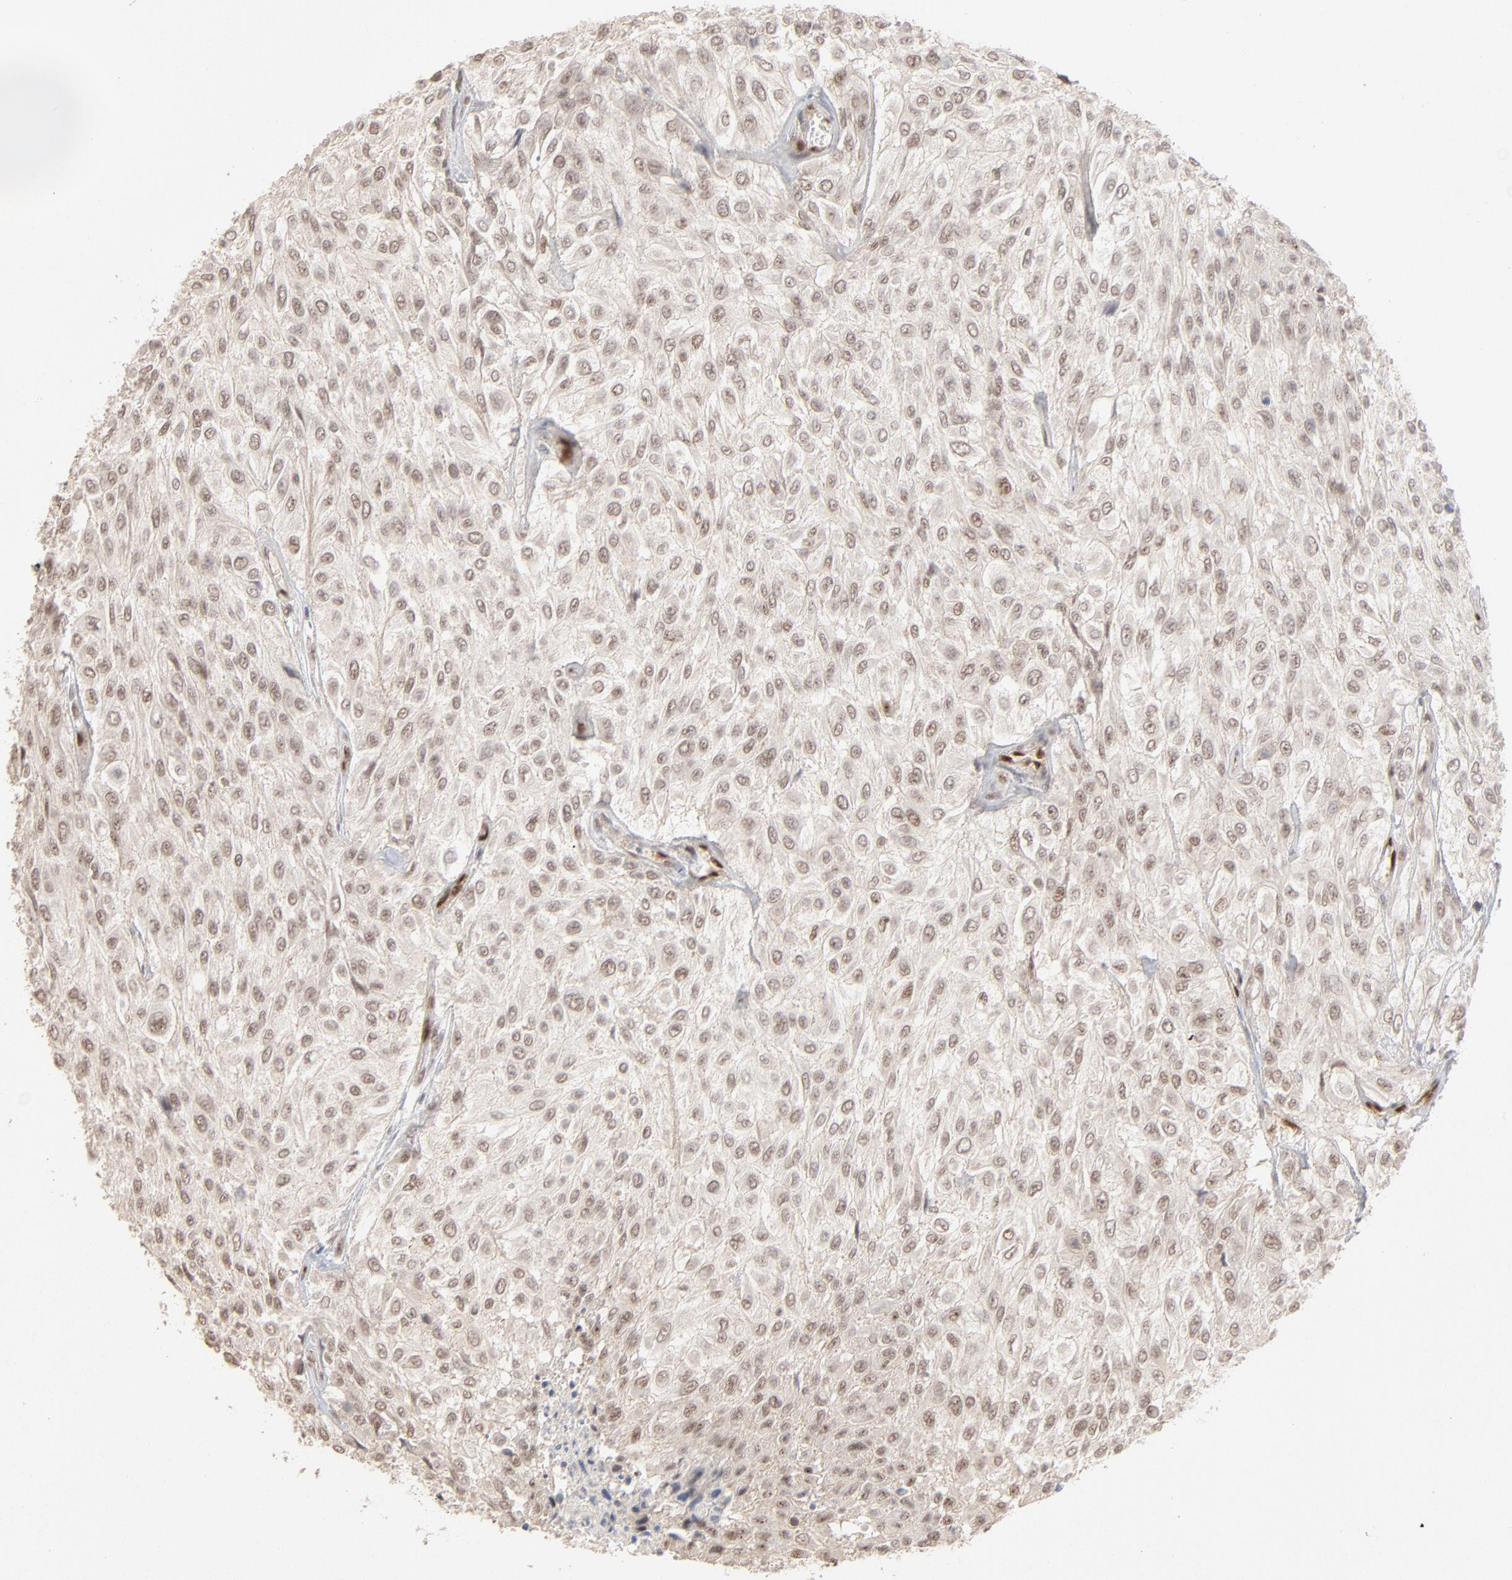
{"staining": {"intensity": "weak", "quantity": "25%-75%", "location": "nuclear"}, "tissue": "urothelial cancer", "cell_type": "Tumor cells", "image_type": "cancer", "snomed": [{"axis": "morphology", "description": "Urothelial carcinoma, High grade"}, {"axis": "topography", "description": "Urinary bladder"}], "caption": "Protein staining by immunohistochemistry displays weak nuclear expression in approximately 25%-75% of tumor cells in urothelial carcinoma (high-grade).", "gene": "NFIB", "patient": {"sex": "male", "age": 57}}